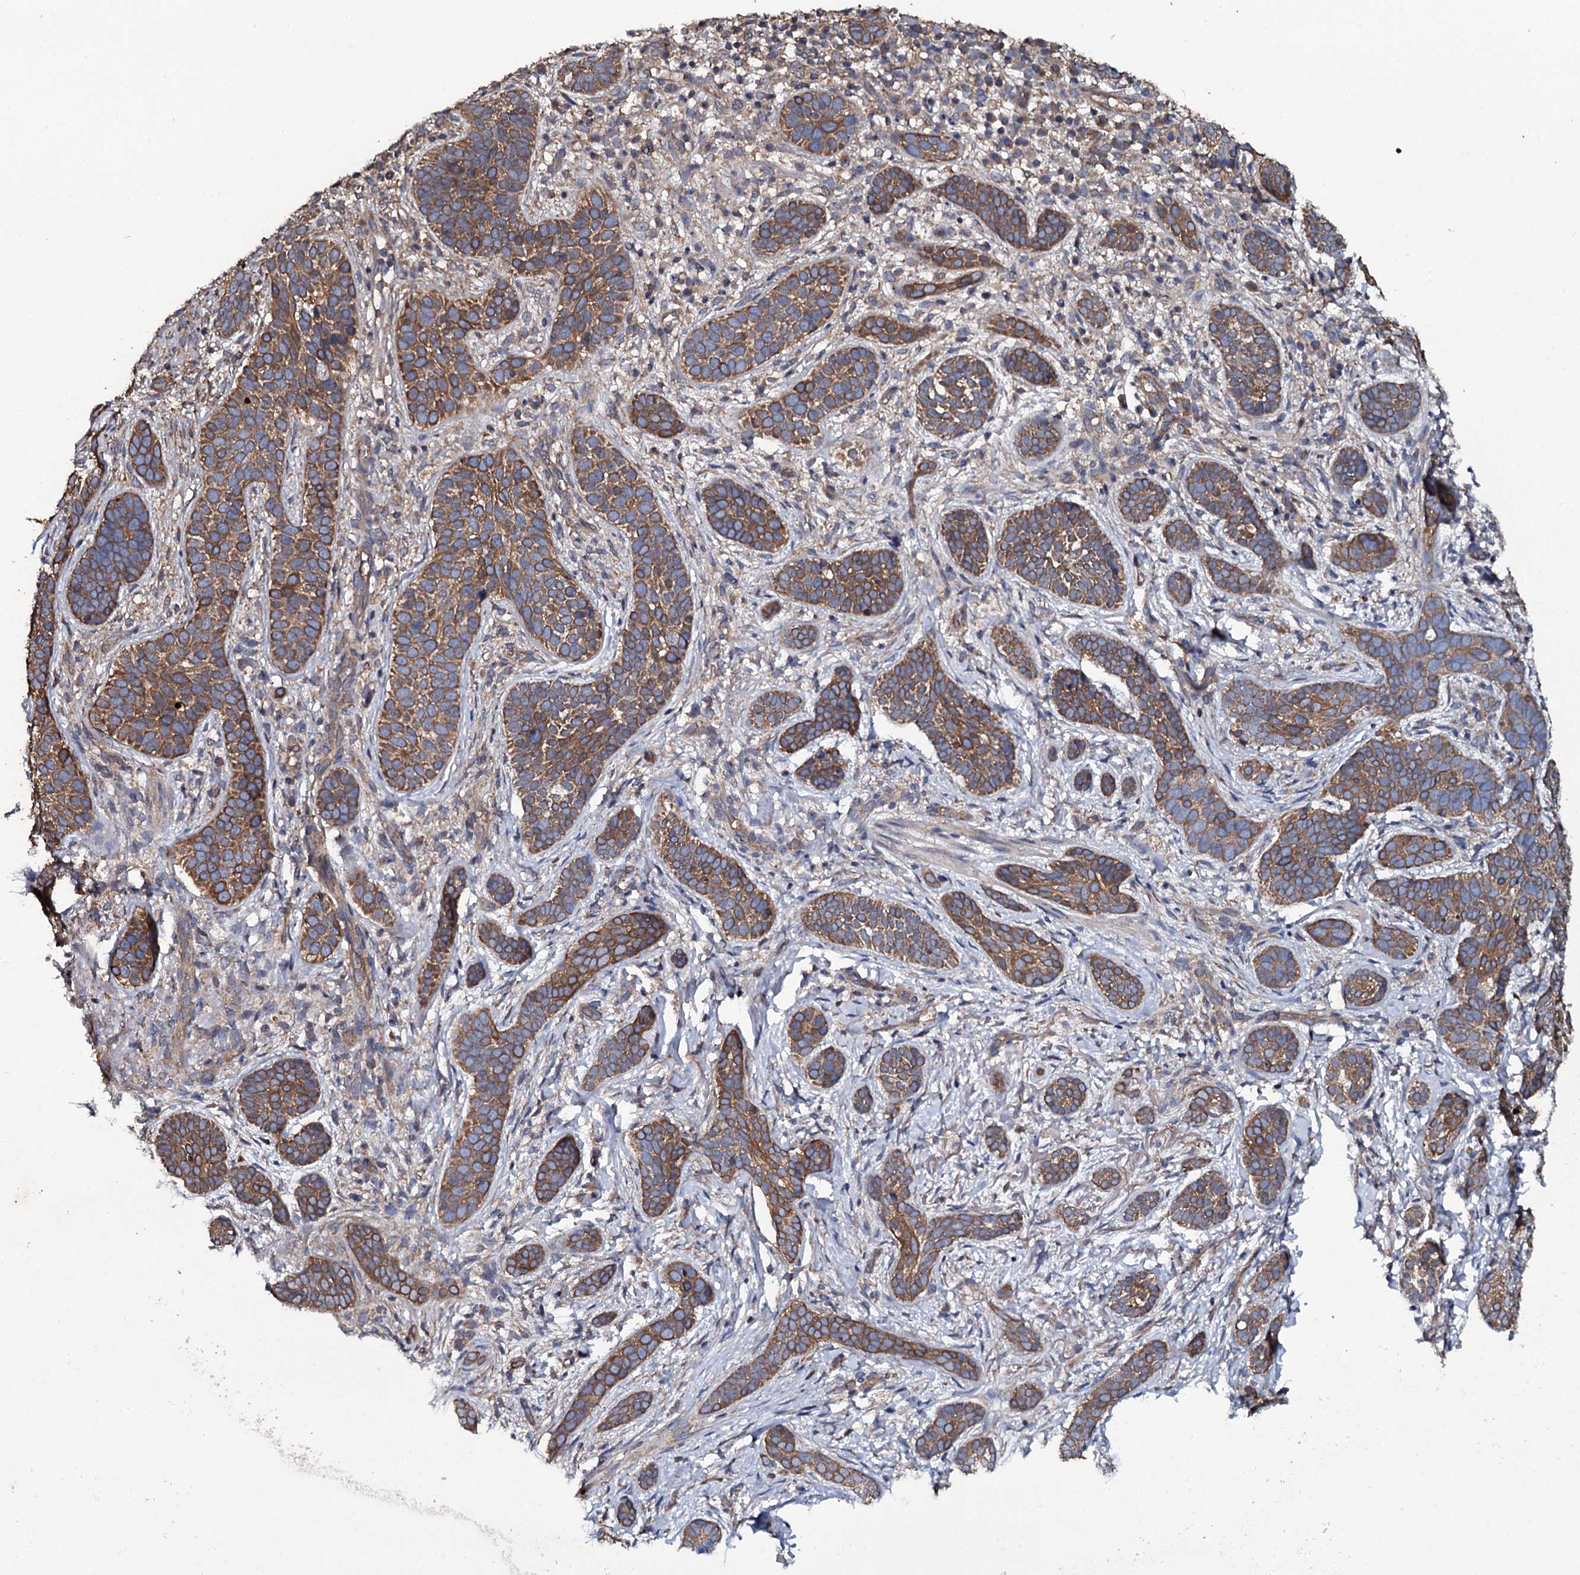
{"staining": {"intensity": "moderate", "quantity": ">75%", "location": "cytoplasmic/membranous"}, "tissue": "skin cancer", "cell_type": "Tumor cells", "image_type": "cancer", "snomed": [{"axis": "morphology", "description": "Basal cell carcinoma"}, {"axis": "topography", "description": "Skin"}], "caption": "Skin cancer (basal cell carcinoma) stained with a brown dye shows moderate cytoplasmic/membranous positive expression in approximately >75% of tumor cells.", "gene": "TTC23", "patient": {"sex": "male", "age": 71}}